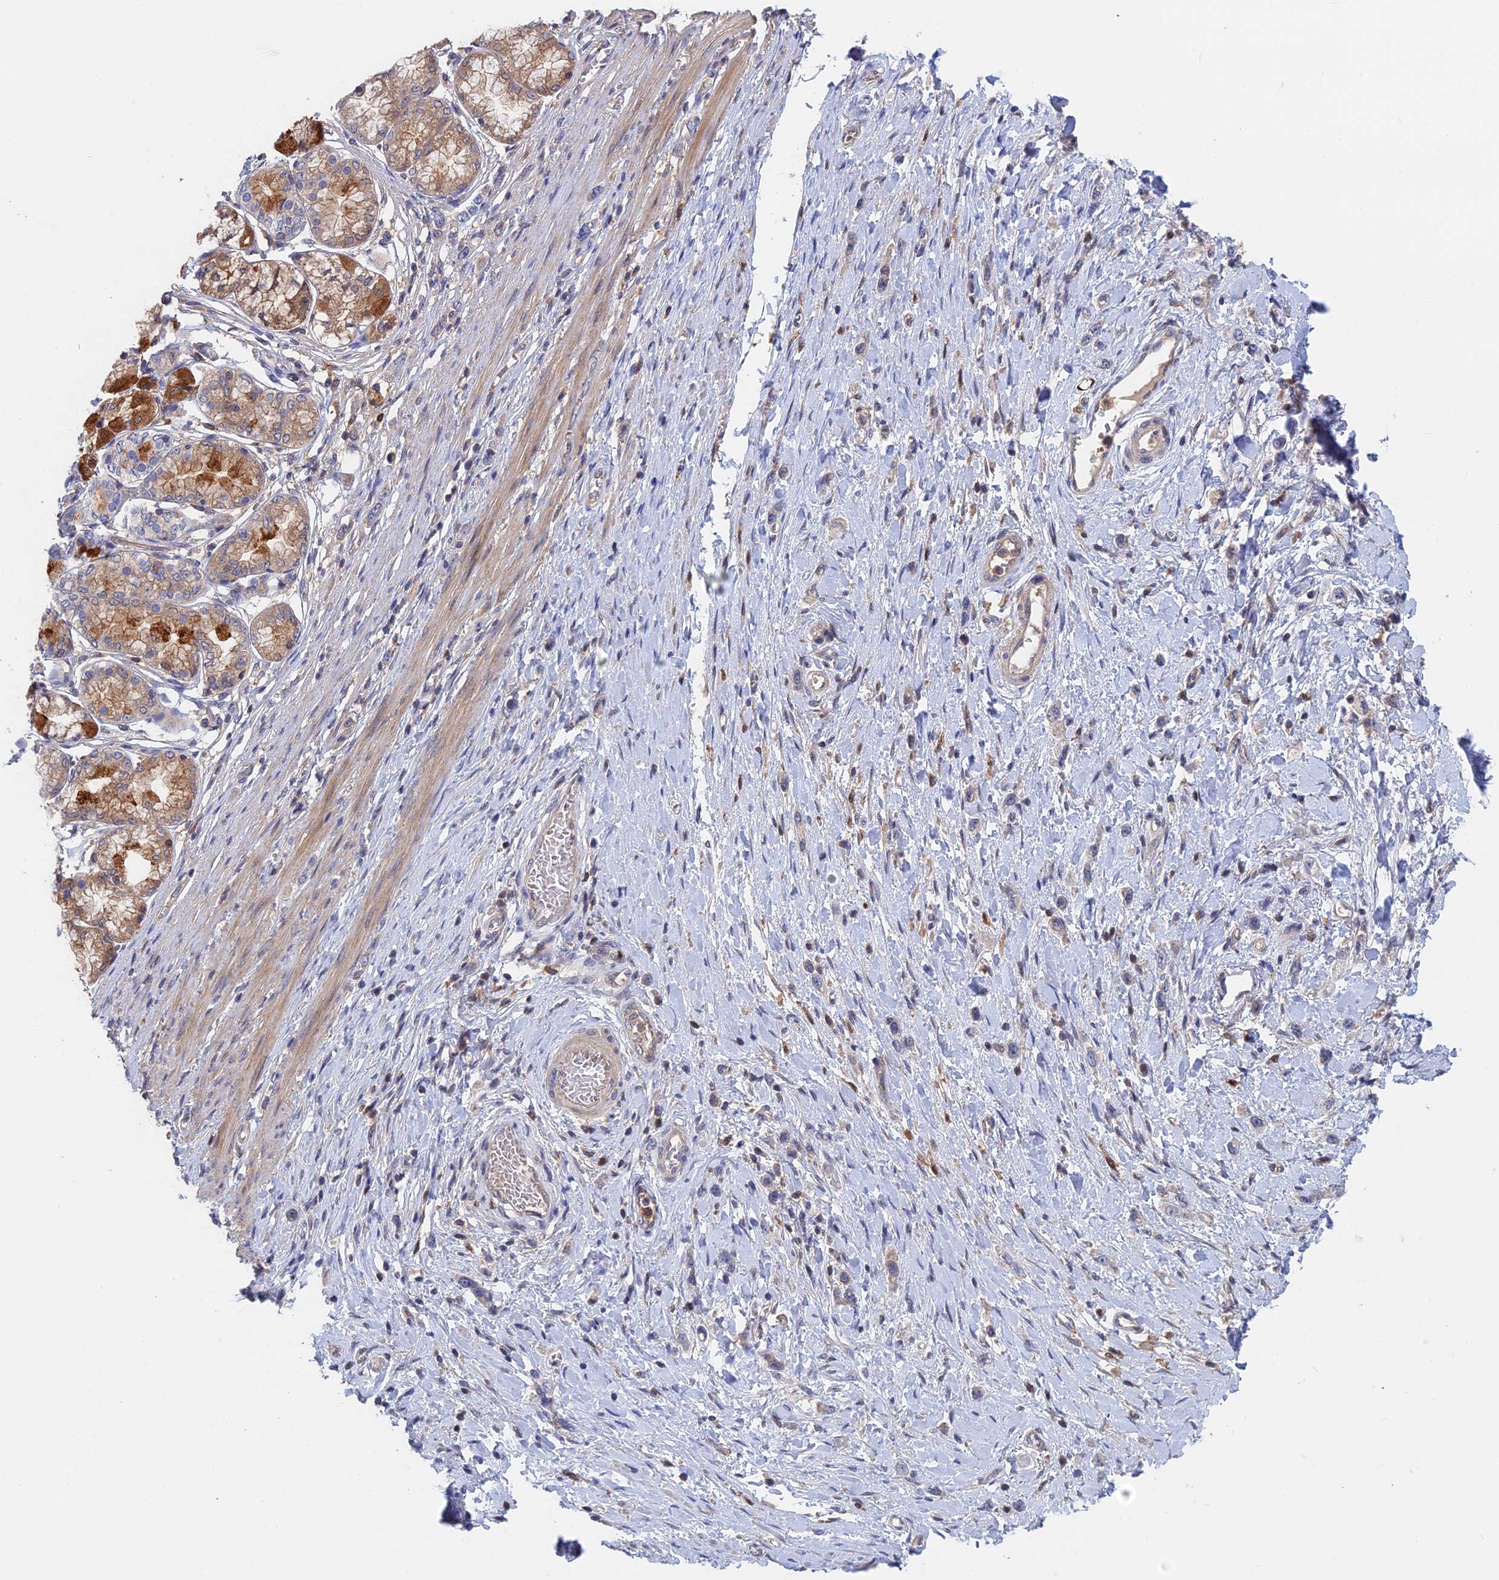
{"staining": {"intensity": "negative", "quantity": "none", "location": "none"}, "tissue": "stomach cancer", "cell_type": "Tumor cells", "image_type": "cancer", "snomed": [{"axis": "morphology", "description": "Adenocarcinoma, NOS"}, {"axis": "topography", "description": "Stomach"}], "caption": "Image shows no protein expression in tumor cells of stomach cancer tissue.", "gene": "BLVRA", "patient": {"sex": "female", "age": 65}}